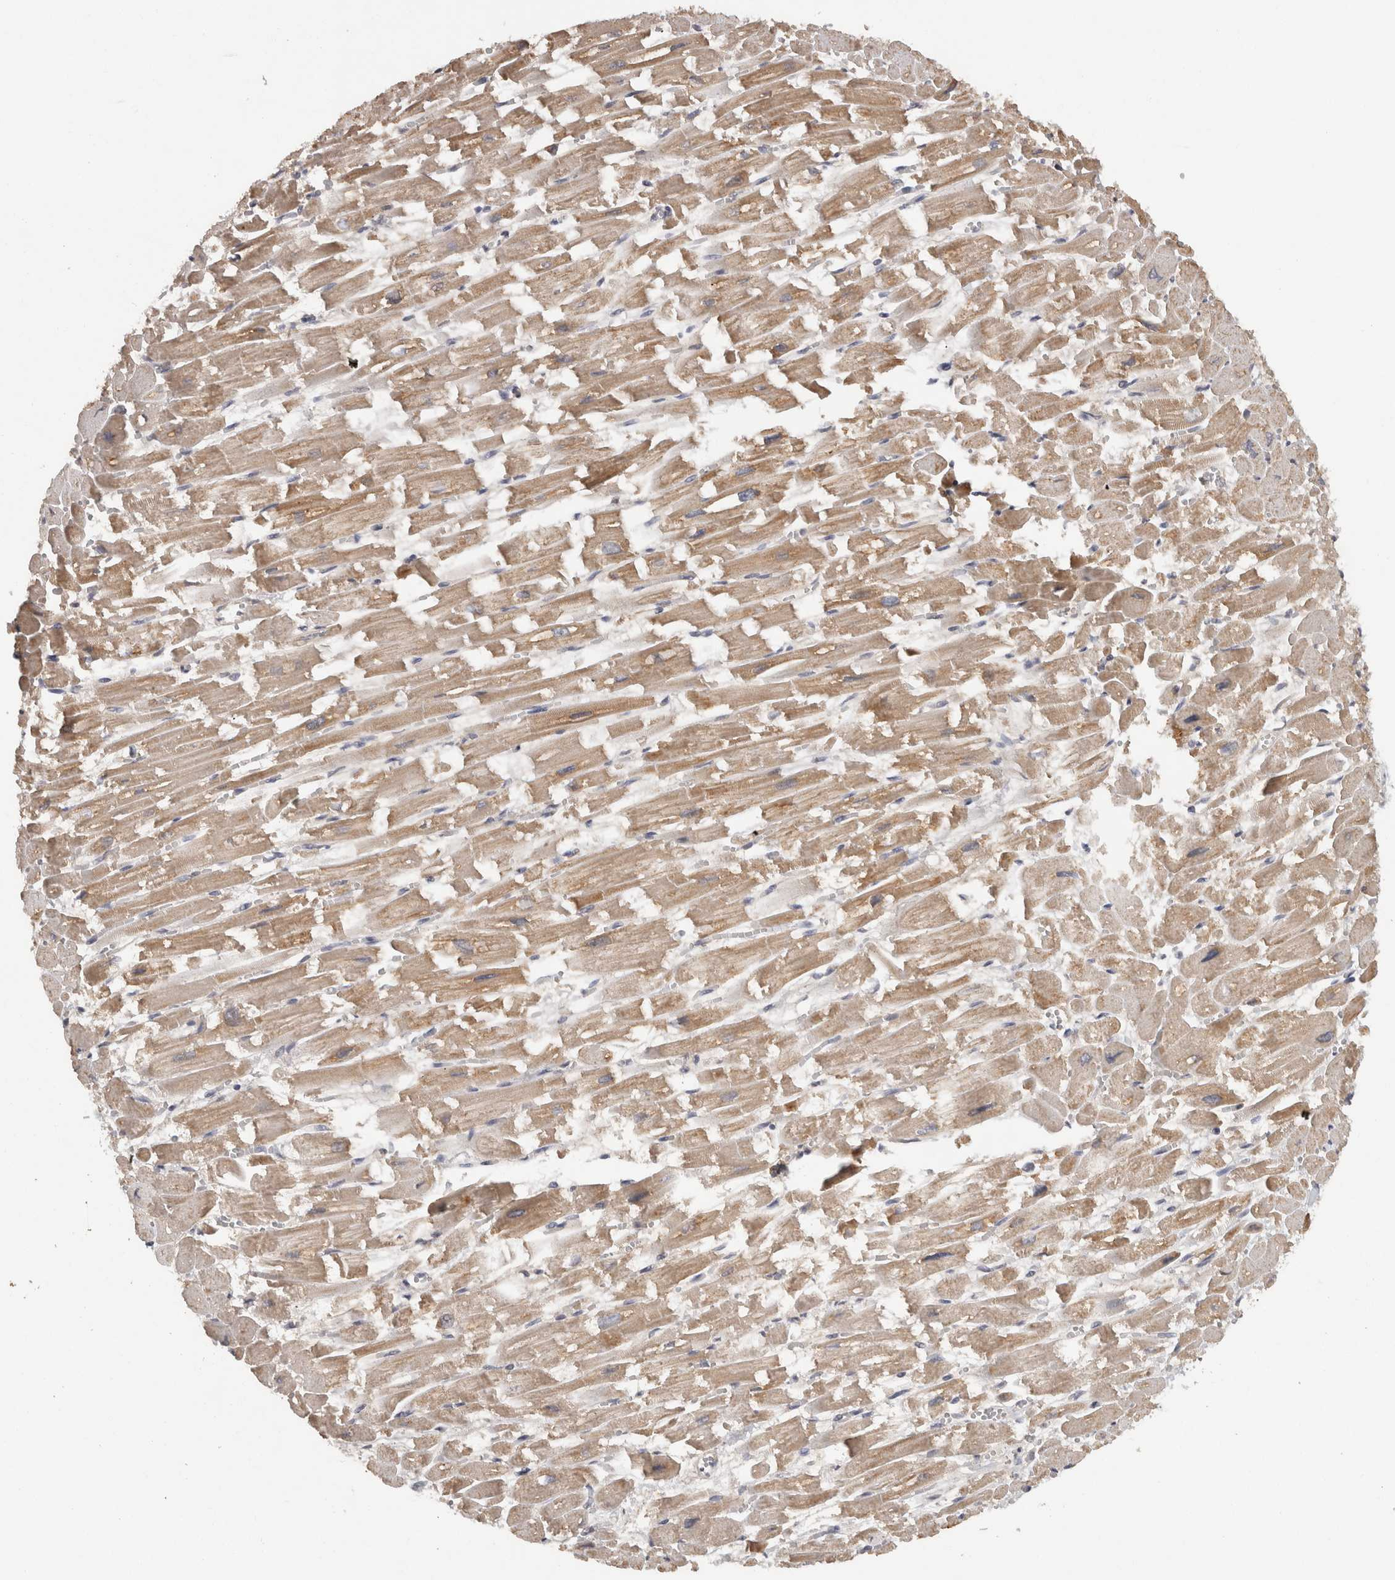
{"staining": {"intensity": "moderate", "quantity": ">75%", "location": "cytoplasmic/membranous"}, "tissue": "heart muscle", "cell_type": "Cardiomyocytes", "image_type": "normal", "snomed": [{"axis": "morphology", "description": "Normal tissue, NOS"}, {"axis": "topography", "description": "Heart"}], "caption": "Heart muscle stained for a protein reveals moderate cytoplasmic/membranous positivity in cardiomyocytes. (DAB (3,3'-diaminobenzidine) IHC with brightfield microscopy, high magnification).", "gene": "ACAT2", "patient": {"sex": "male", "age": 54}}